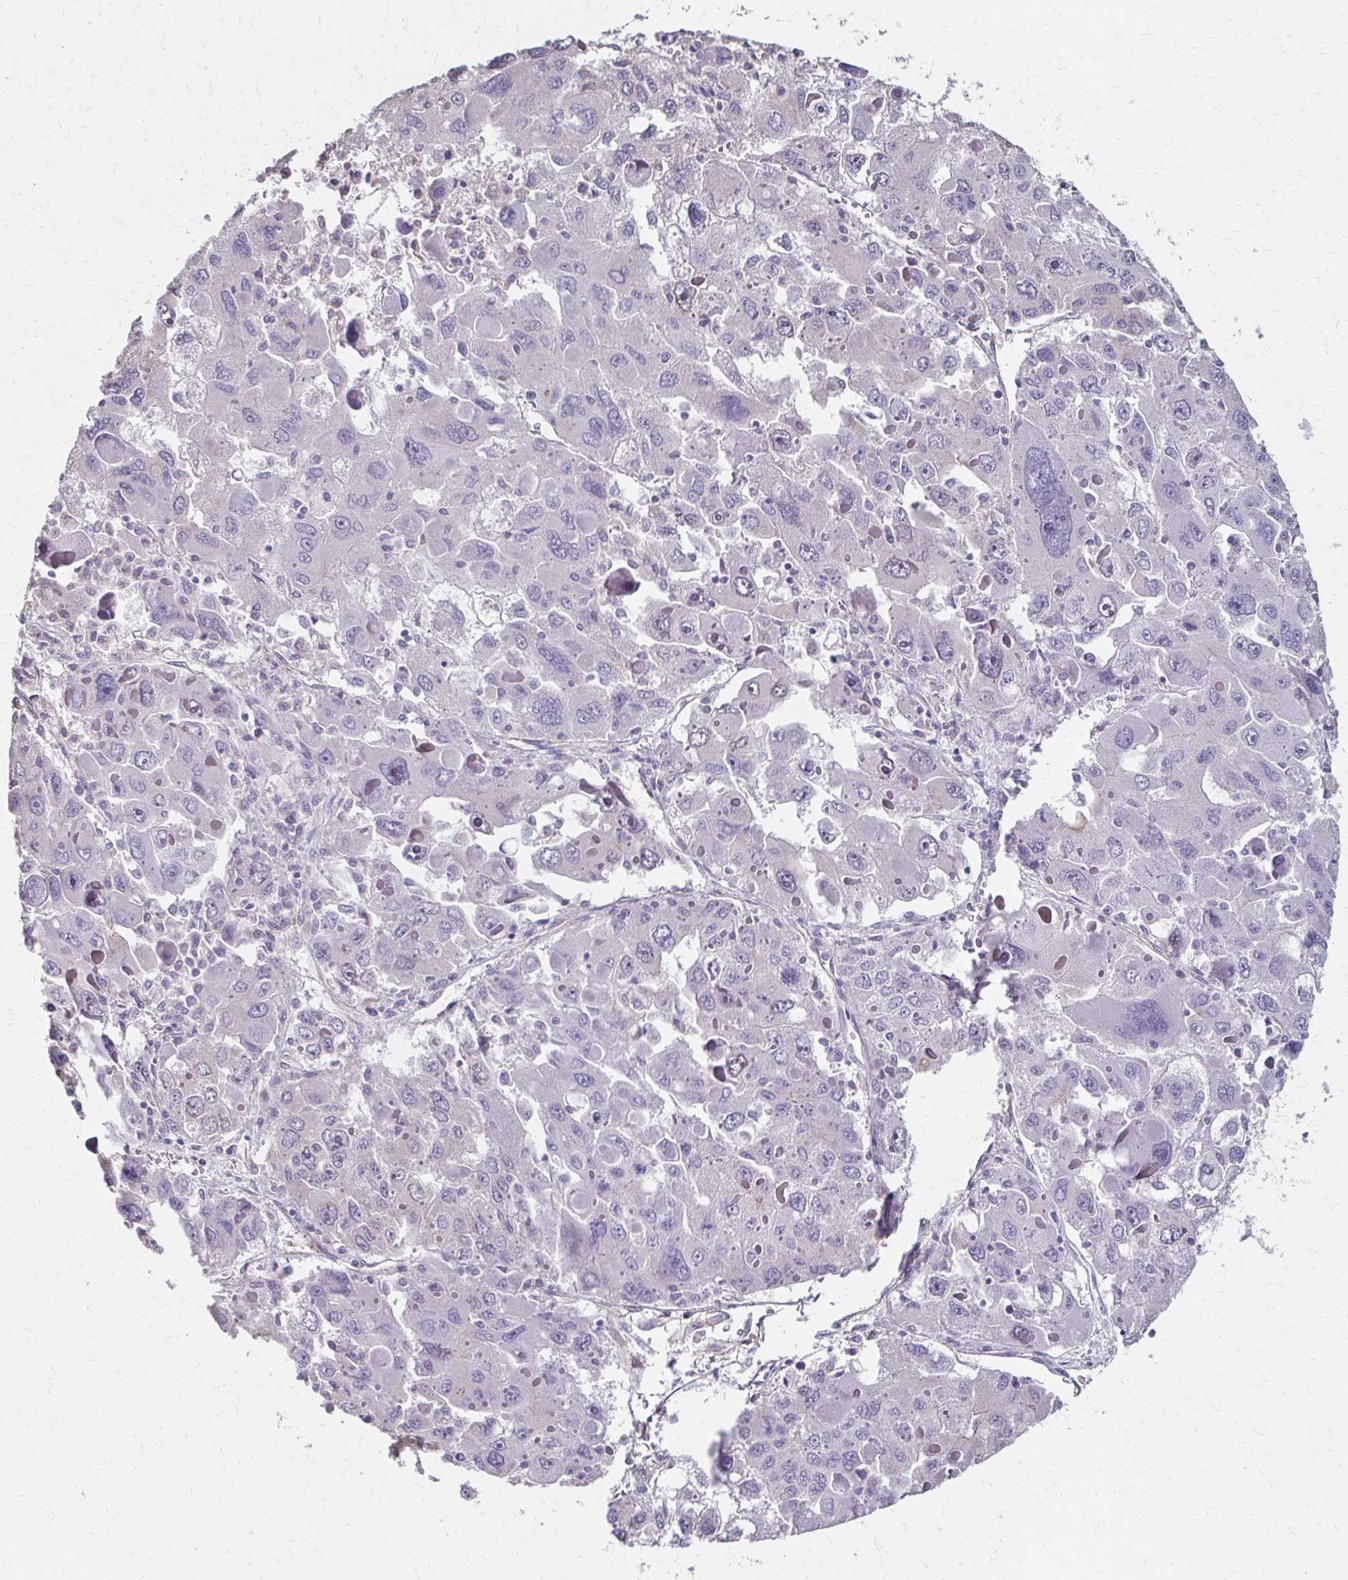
{"staining": {"intensity": "negative", "quantity": "none", "location": "none"}, "tissue": "liver cancer", "cell_type": "Tumor cells", "image_type": "cancer", "snomed": [{"axis": "morphology", "description": "Carcinoma, Hepatocellular, NOS"}, {"axis": "topography", "description": "Liver"}], "caption": "Human hepatocellular carcinoma (liver) stained for a protein using immunohistochemistry (IHC) exhibits no staining in tumor cells.", "gene": "IL18BP", "patient": {"sex": "female", "age": 41}}